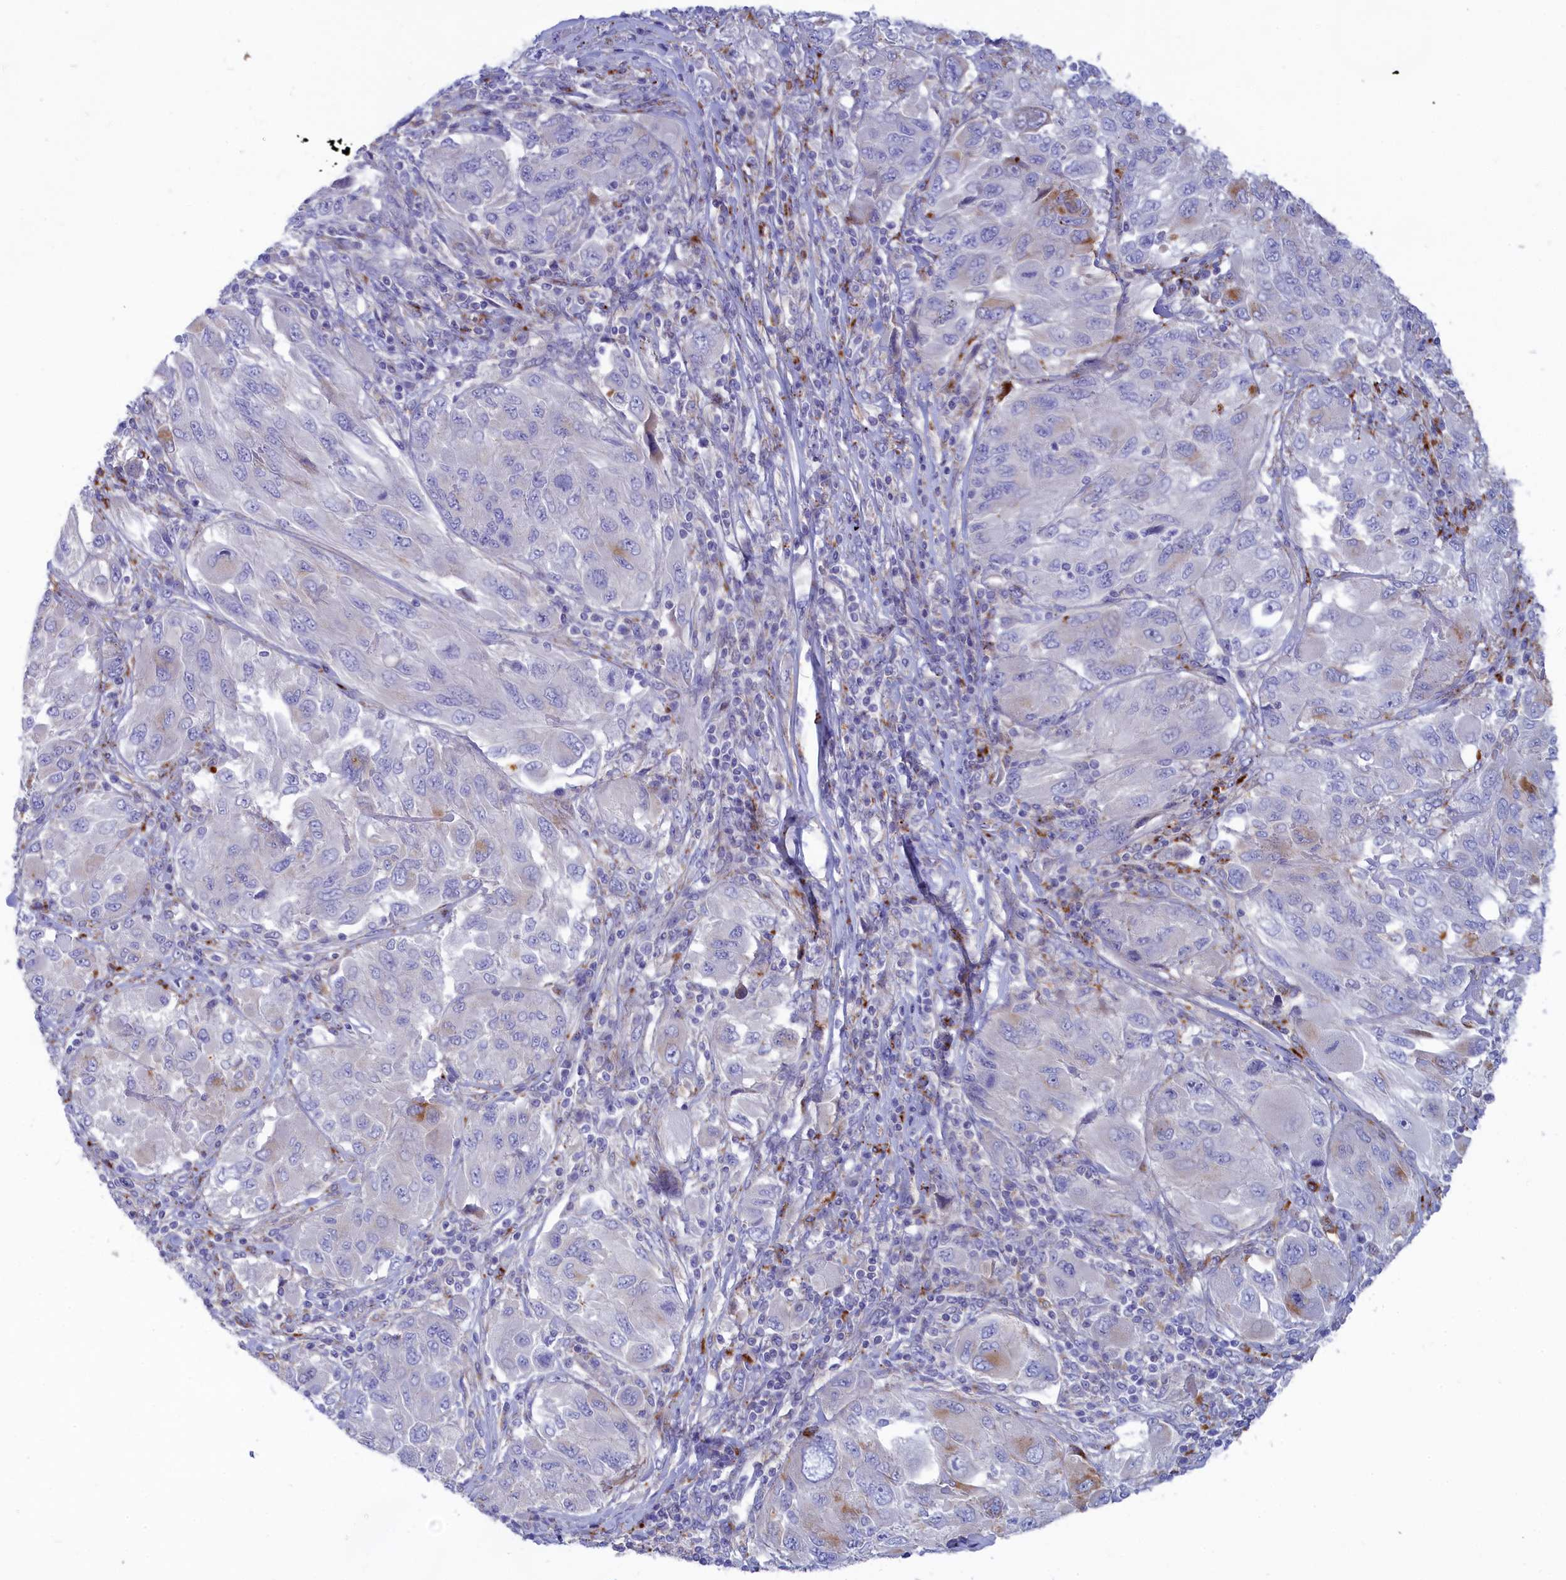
{"staining": {"intensity": "negative", "quantity": "none", "location": "none"}, "tissue": "melanoma", "cell_type": "Tumor cells", "image_type": "cancer", "snomed": [{"axis": "morphology", "description": "Malignant melanoma, NOS"}, {"axis": "topography", "description": "Skin"}], "caption": "Immunohistochemical staining of human malignant melanoma demonstrates no significant staining in tumor cells.", "gene": "WDR6", "patient": {"sex": "female", "age": 91}}